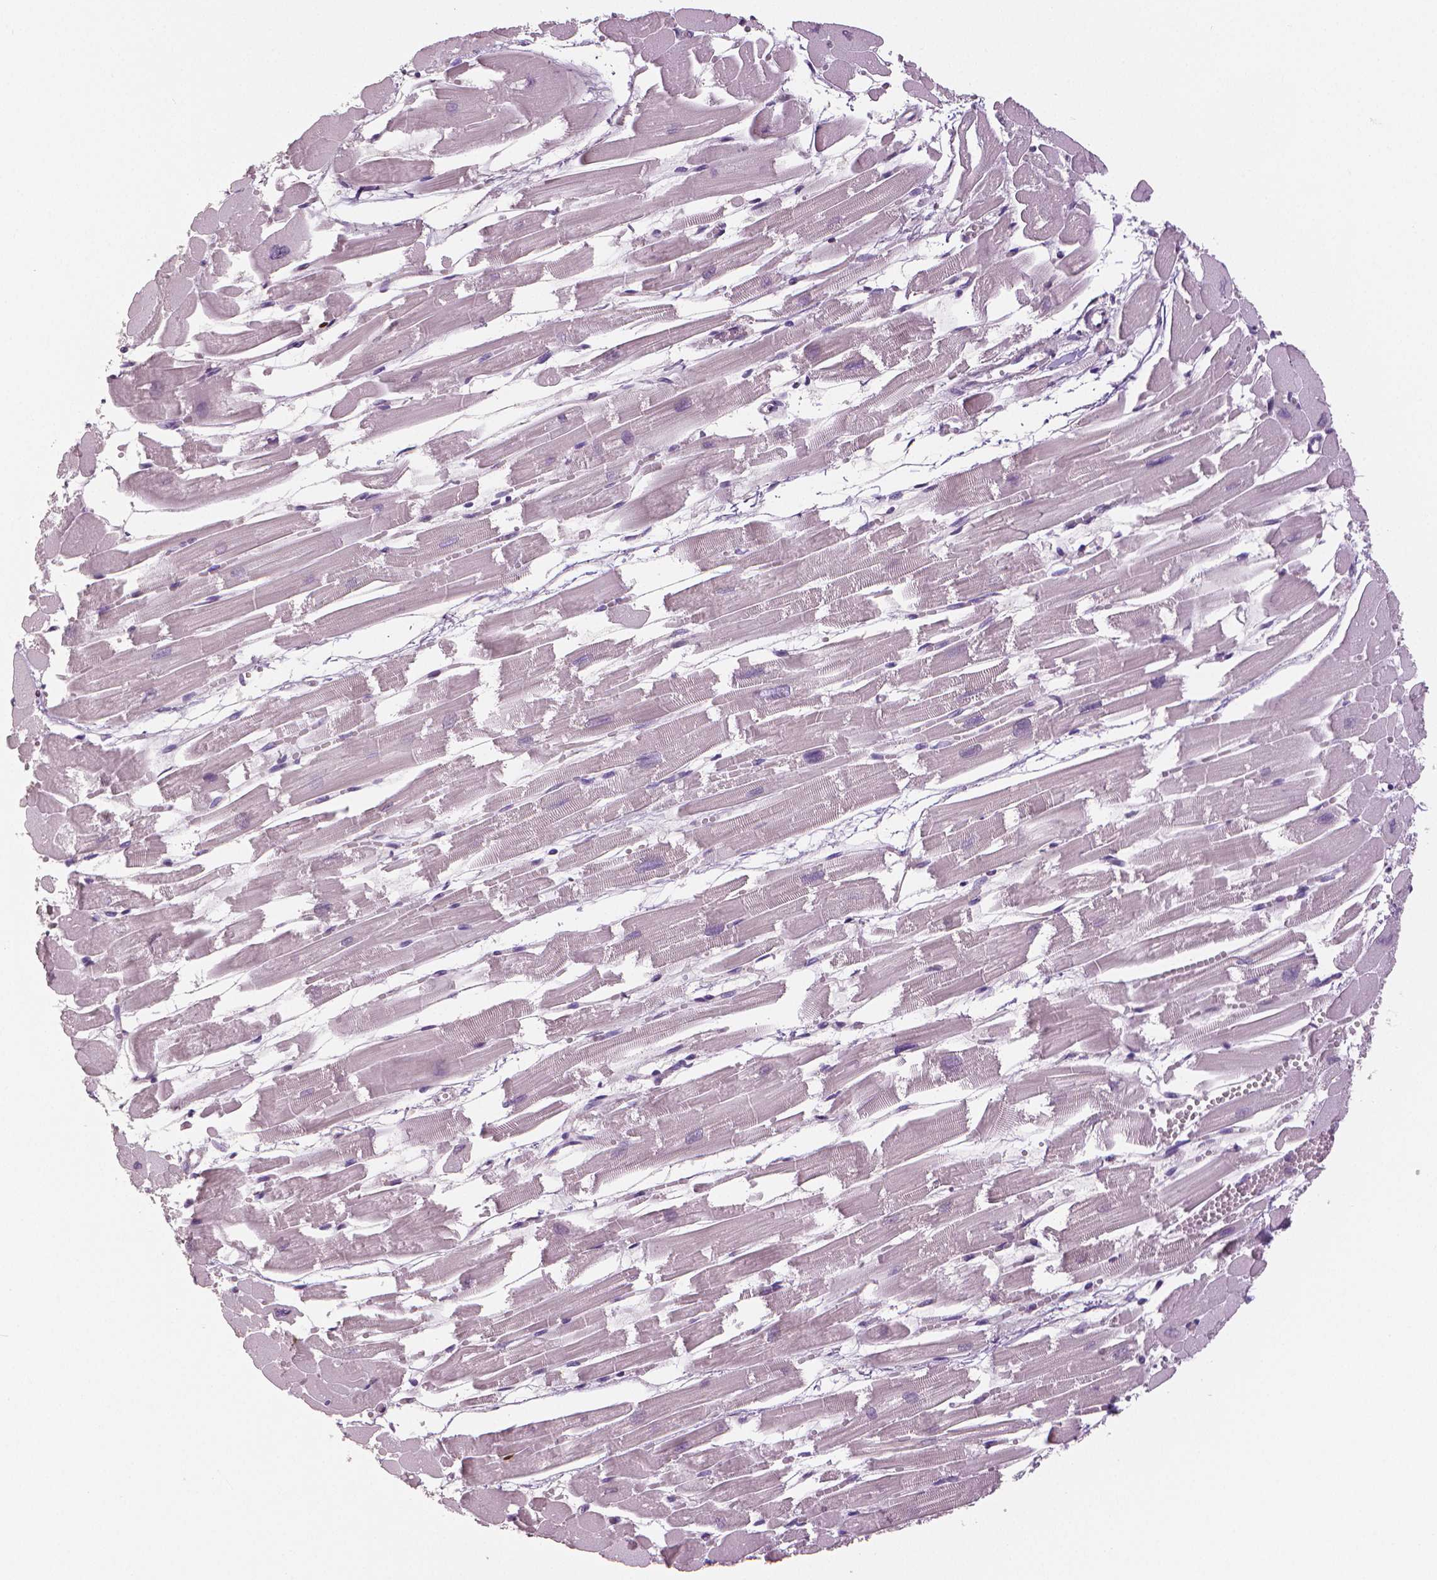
{"staining": {"intensity": "negative", "quantity": "none", "location": "none"}, "tissue": "heart muscle", "cell_type": "Cardiomyocytes", "image_type": "normal", "snomed": [{"axis": "morphology", "description": "Normal tissue, NOS"}, {"axis": "topography", "description": "Heart"}], "caption": "This is a photomicrograph of immunohistochemistry (IHC) staining of unremarkable heart muscle, which shows no positivity in cardiomyocytes.", "gene": "MKI67", "patient": {"sex": "female", "age": 52}}